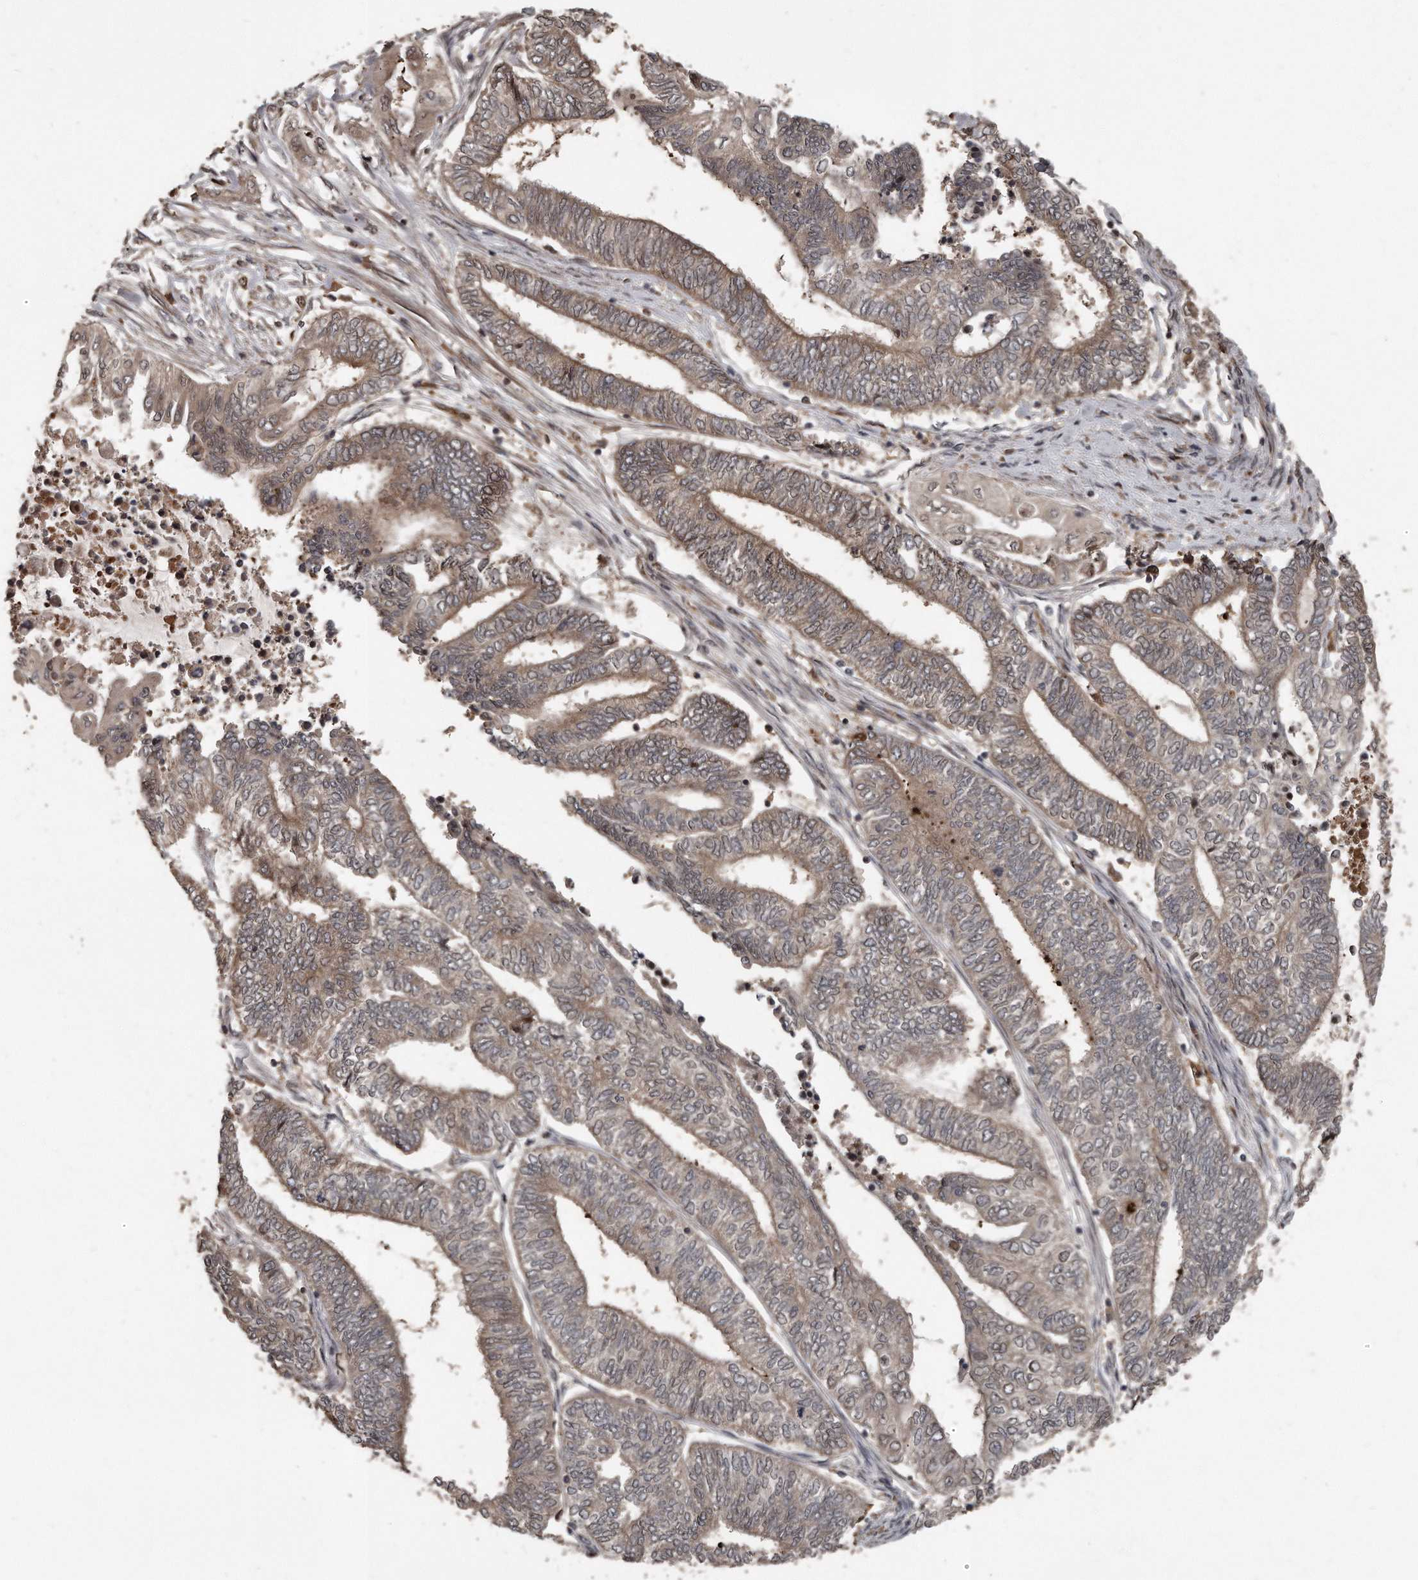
{"staining": {"intensity": "weak", "quantity": "25%-75%", "location": "cytoplasmic/membranous"}, "tissue": "endometrial cancer", "cell_type": "Tumor cells", "image_type": "cancer", "snomed": [{"axis": "morphology", "description": "Adenocarcinoma, NOS"}, {"axis": "topography", "description": "Uterus"}, {"axis": "topography", "description": "Endometrium"}], "caption": "High-power microscopy captured an immunohistochemistry (IHC) image of endometrial adenocarcinoma, revealing weak cytoplasmic/membranous positivity in about 25%-75% of tumor cells.", "gene": "GCH1", "patient": {"sex": "female", "age": 70}}